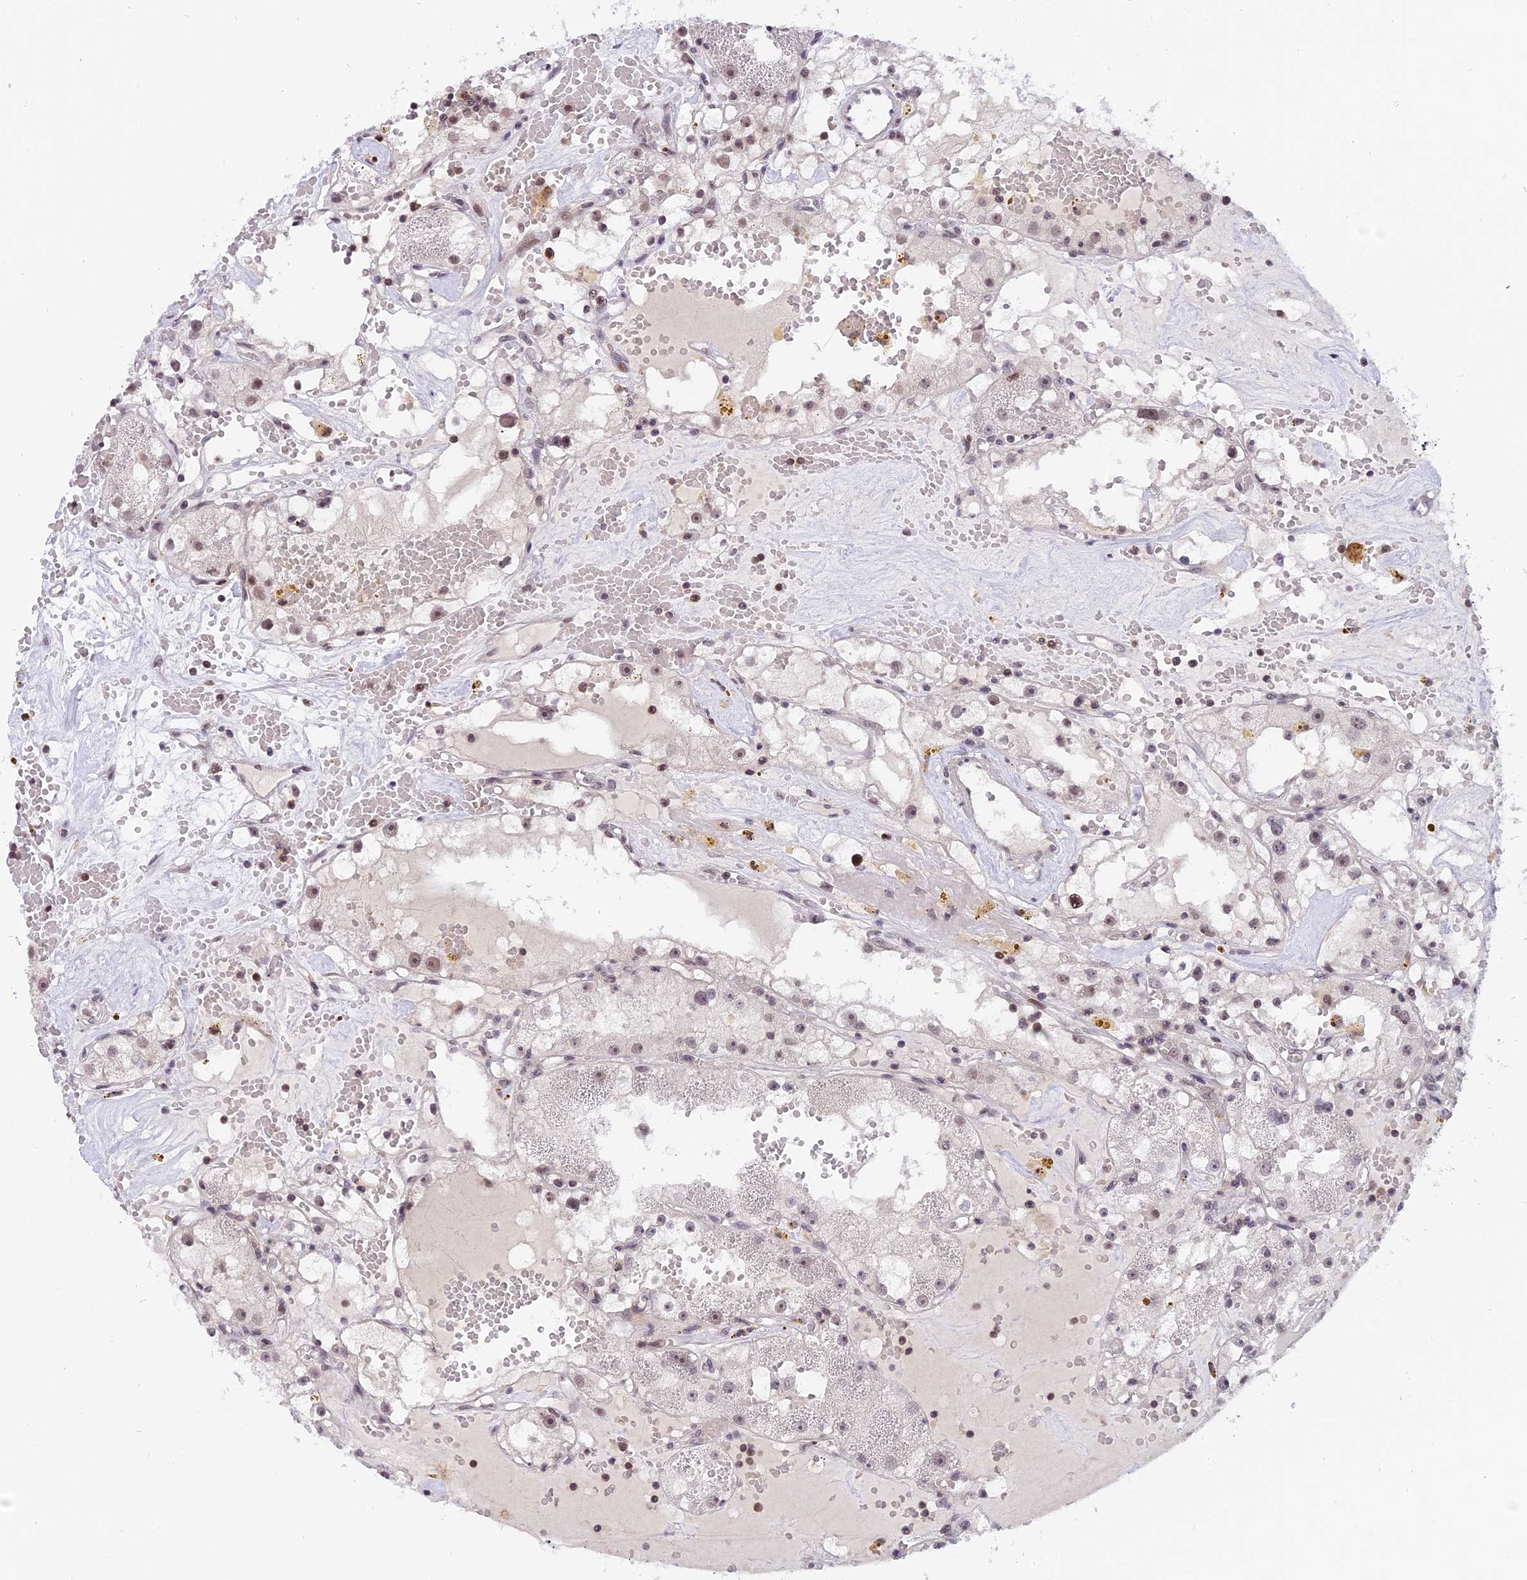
{"staining": {"intensity": "weak", "quantity": "<25%", "location": "nuclear"}, "tissue": "renal cancer", "cell_type": "Tumor cells", "image_type": "cancer", "snomed": [{"axis": "morphology", "description": "Adenocarcinoma, NOS"}, {"axis": "topography", "description": "Kidney"}], "caption": "Renal cancer was stained to show a protein in brown. There is no significant expression in tumor cells.", "gene": "TADA3", "patient": {"sex": "male", "age": 56}}